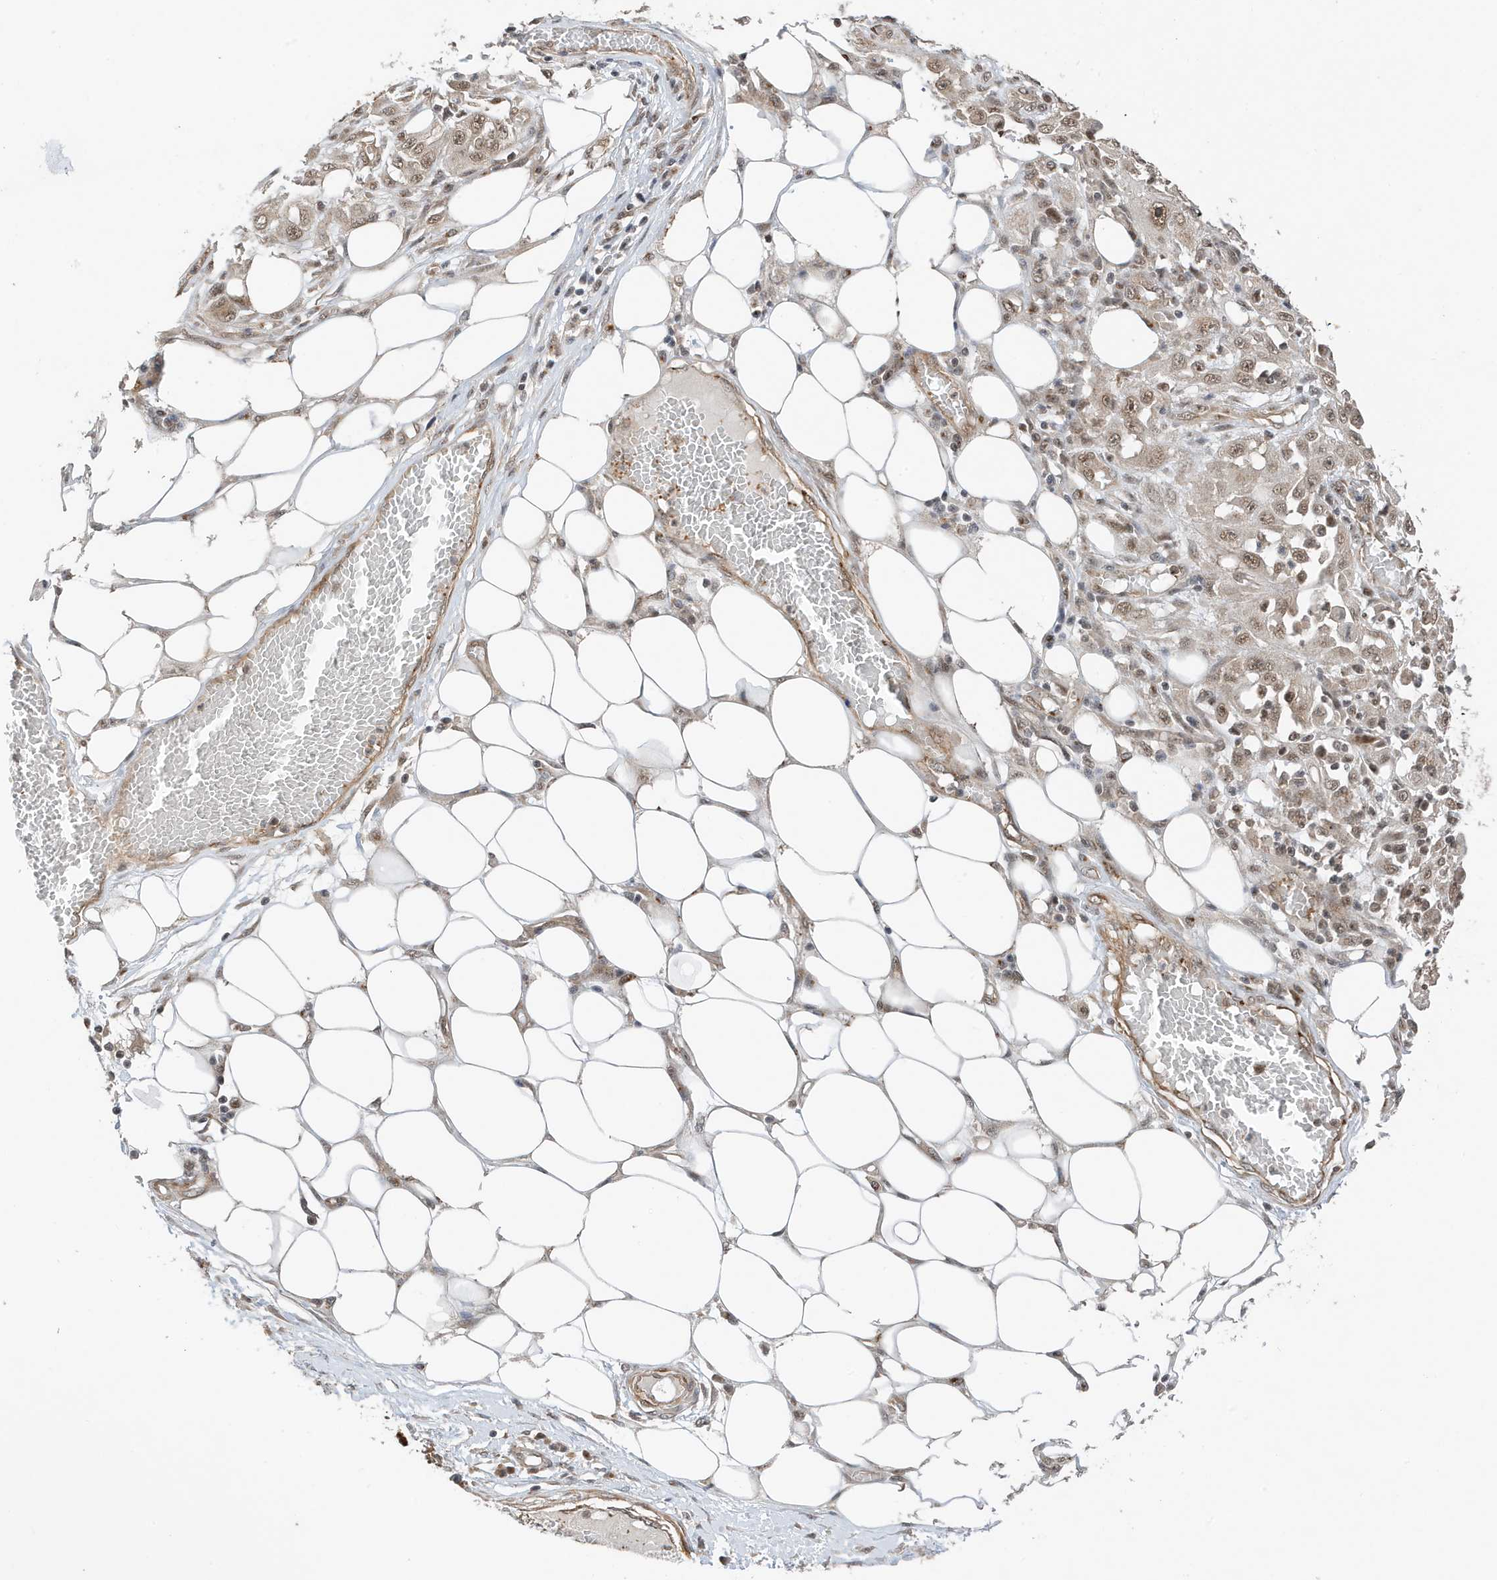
{"staining": {"intensity": "weak", "quantity": ">75%", "location": "nuclear"}, "tissue": "skin cancer", "cell_type": "Tumor cells", "image_type": "cancer", "snomed": [{"axis": "morphology", "description": "Squamous cell carcinoma, NOS"}, {"axis": "morphology", "description": "Squamous cell carcinoma, metastatic, NOS"}, {"axis": "topography", "description": "Skin"}, {"axis": "topography", "description": "Lymph node"}], "caption": "A brown stain shows weak nuclear positivity of a protein in skin cancer (squamous cell carcinoma) tumor cells. The protein is shown in brown color, while the nuclei are stained blue.", "gene": "MAST3", "patient": {"sex": "male", "age": 75}}